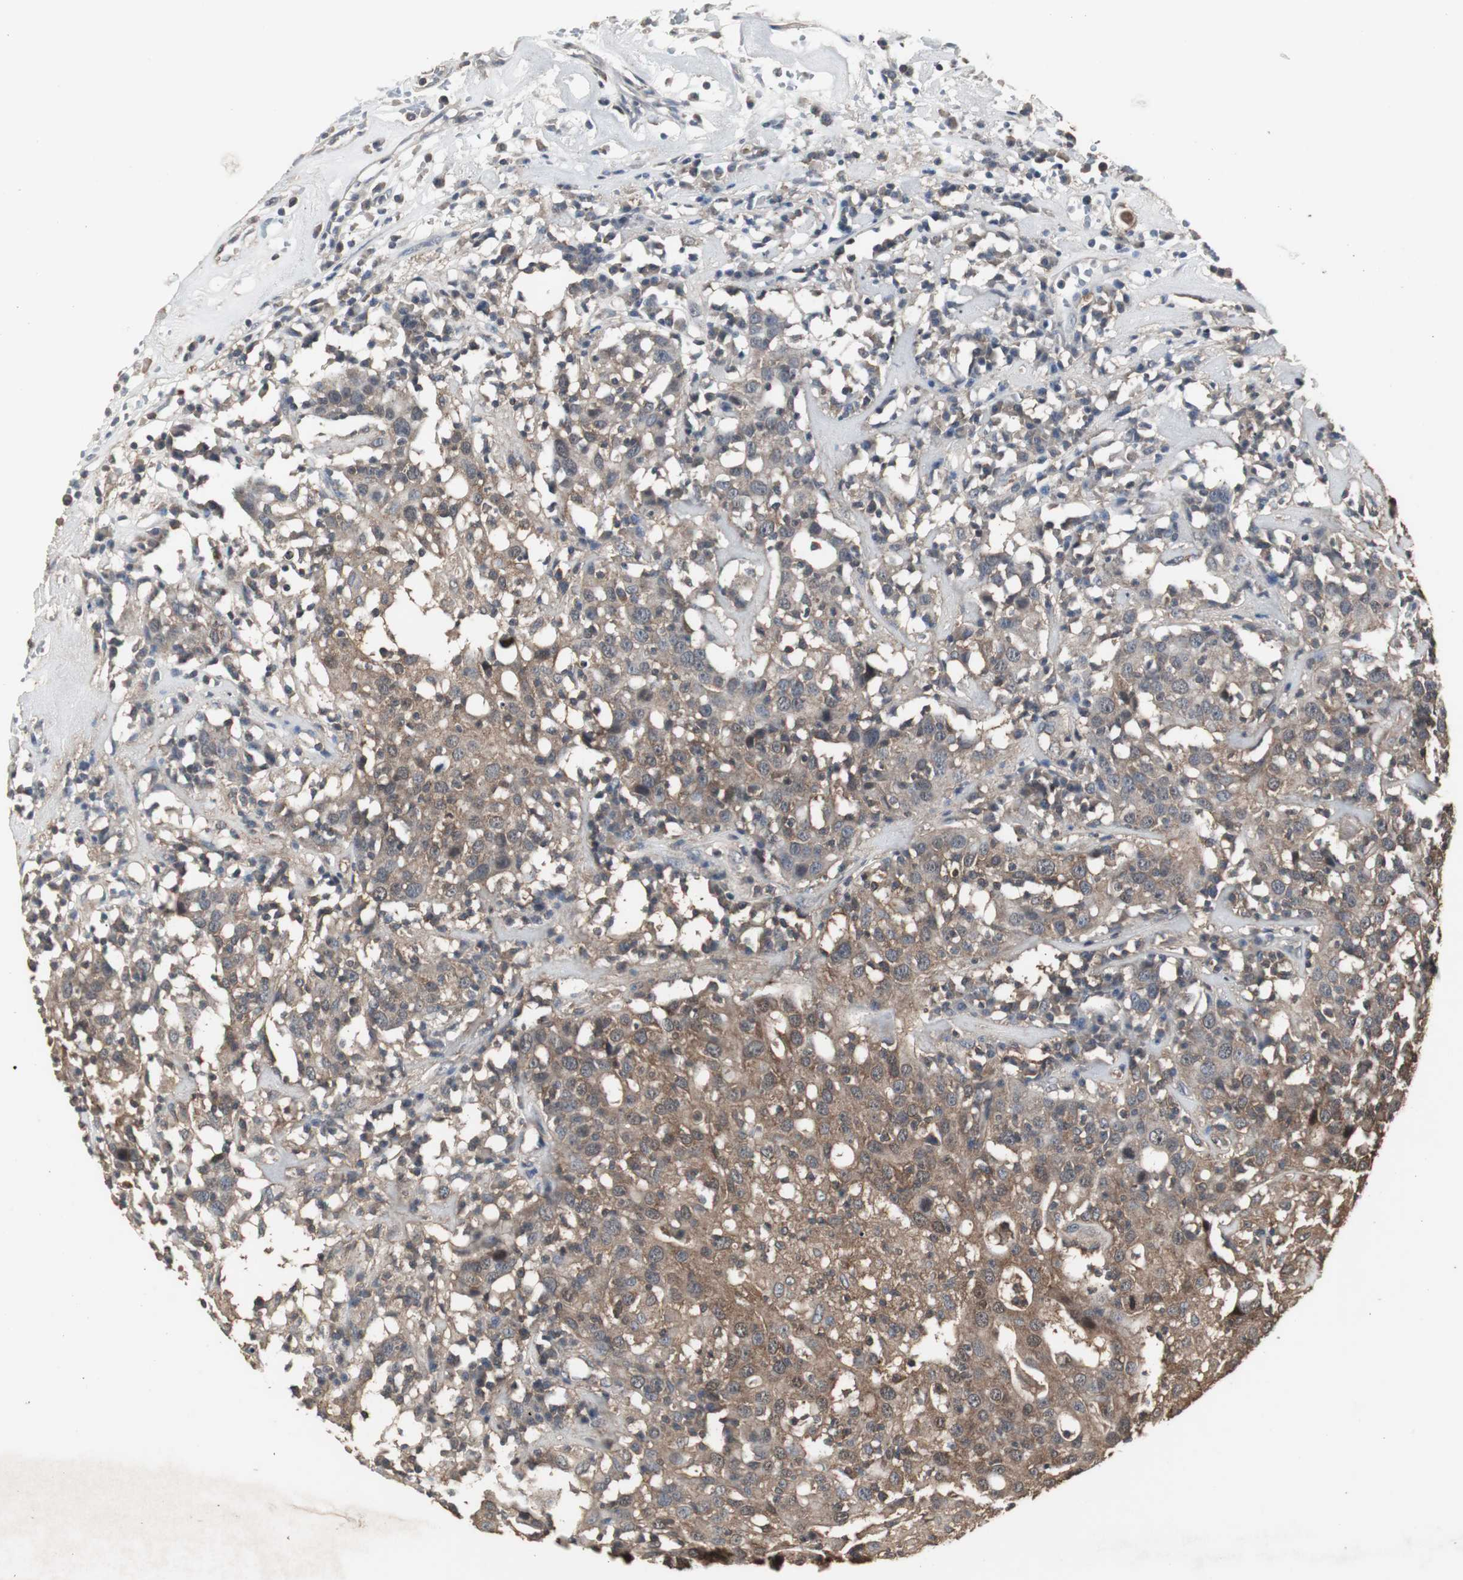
{"staining": {"intensity": "moderate", "quantity": "25%-75%", "location": "cytoplasmic/membranous"}, "tissue": "head and neck cancer", "cell_type": "Tumor cells", "image_type": "cancer", "snomed": [{"axis": "morphology", "description": "Adenocarcinoma, NOS"}, {"axis": "topography", "description": "Salivary gland"}, {"axis": "topography", "description": "Head-Neck"}], "caption": "Immunohistochemical staining of head and neck adenocarcinoma shows moderate cytoplasmic/membranous protein expression in about 25%-75% of tumor cells.", "gene": "HPRT1", "patient": {"sex": "female", "age": 65}}